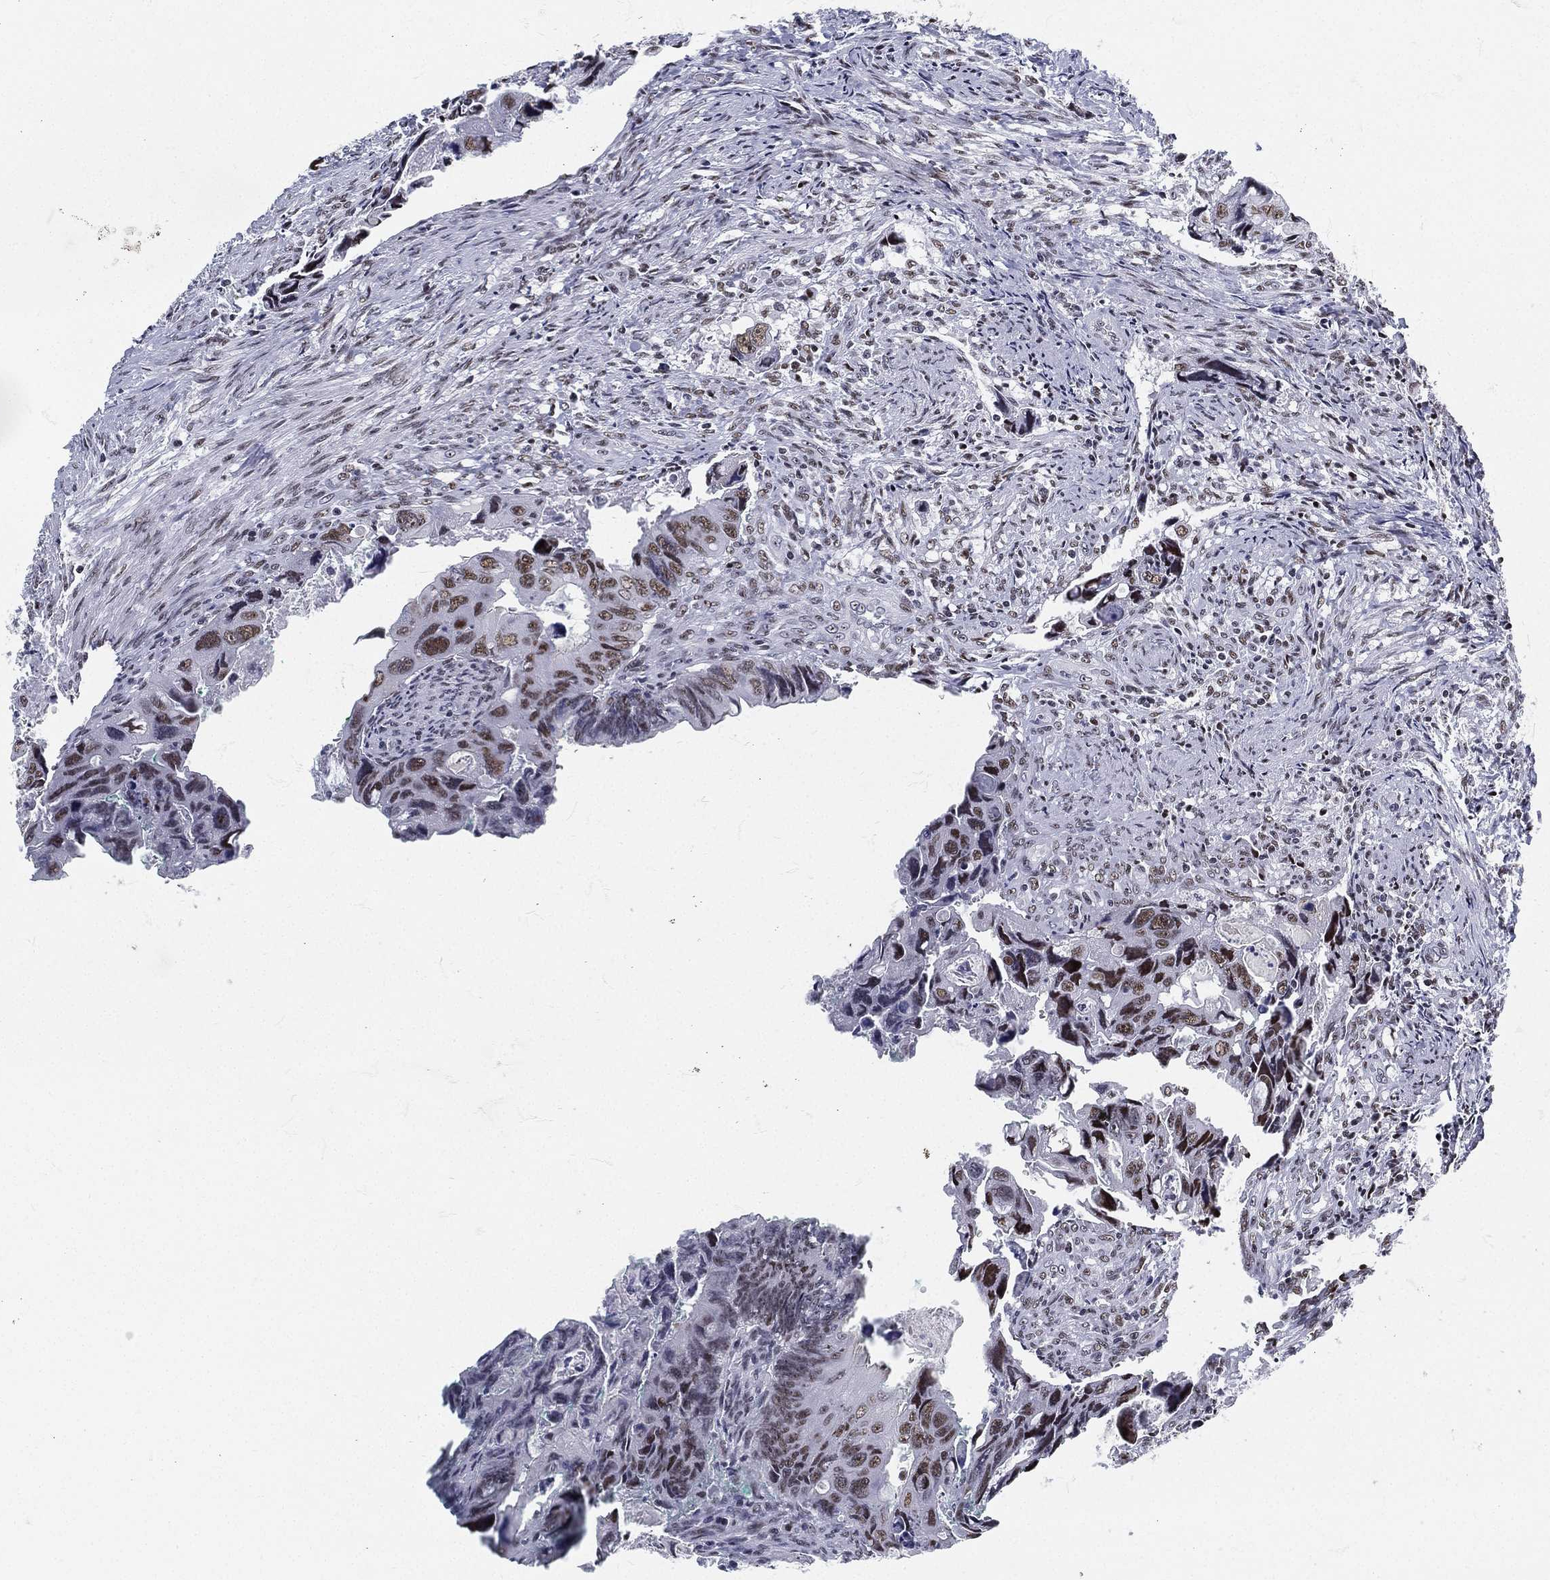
{"staining": {"intensity": "moderate", "quantity": "<25%", "location": "nuclear"}, "tissue": "colorectal cancer", "cell_type": "Tumor cells", "image_type": "cancer", "snomed": [{"axis": "morphology", "description": "Adenocarcinoma, NOS"}, {"axis": "topography", "description": "Rectum"}], "caption": "Adenocarcinoma (colorectal) was stained to show a protein in brown. There is low levels of moderate nuclear positivity in about <25% of tumor cells.", "gene": "MAPK8IP1", "patient": {"sex": "male", "age": 62}}